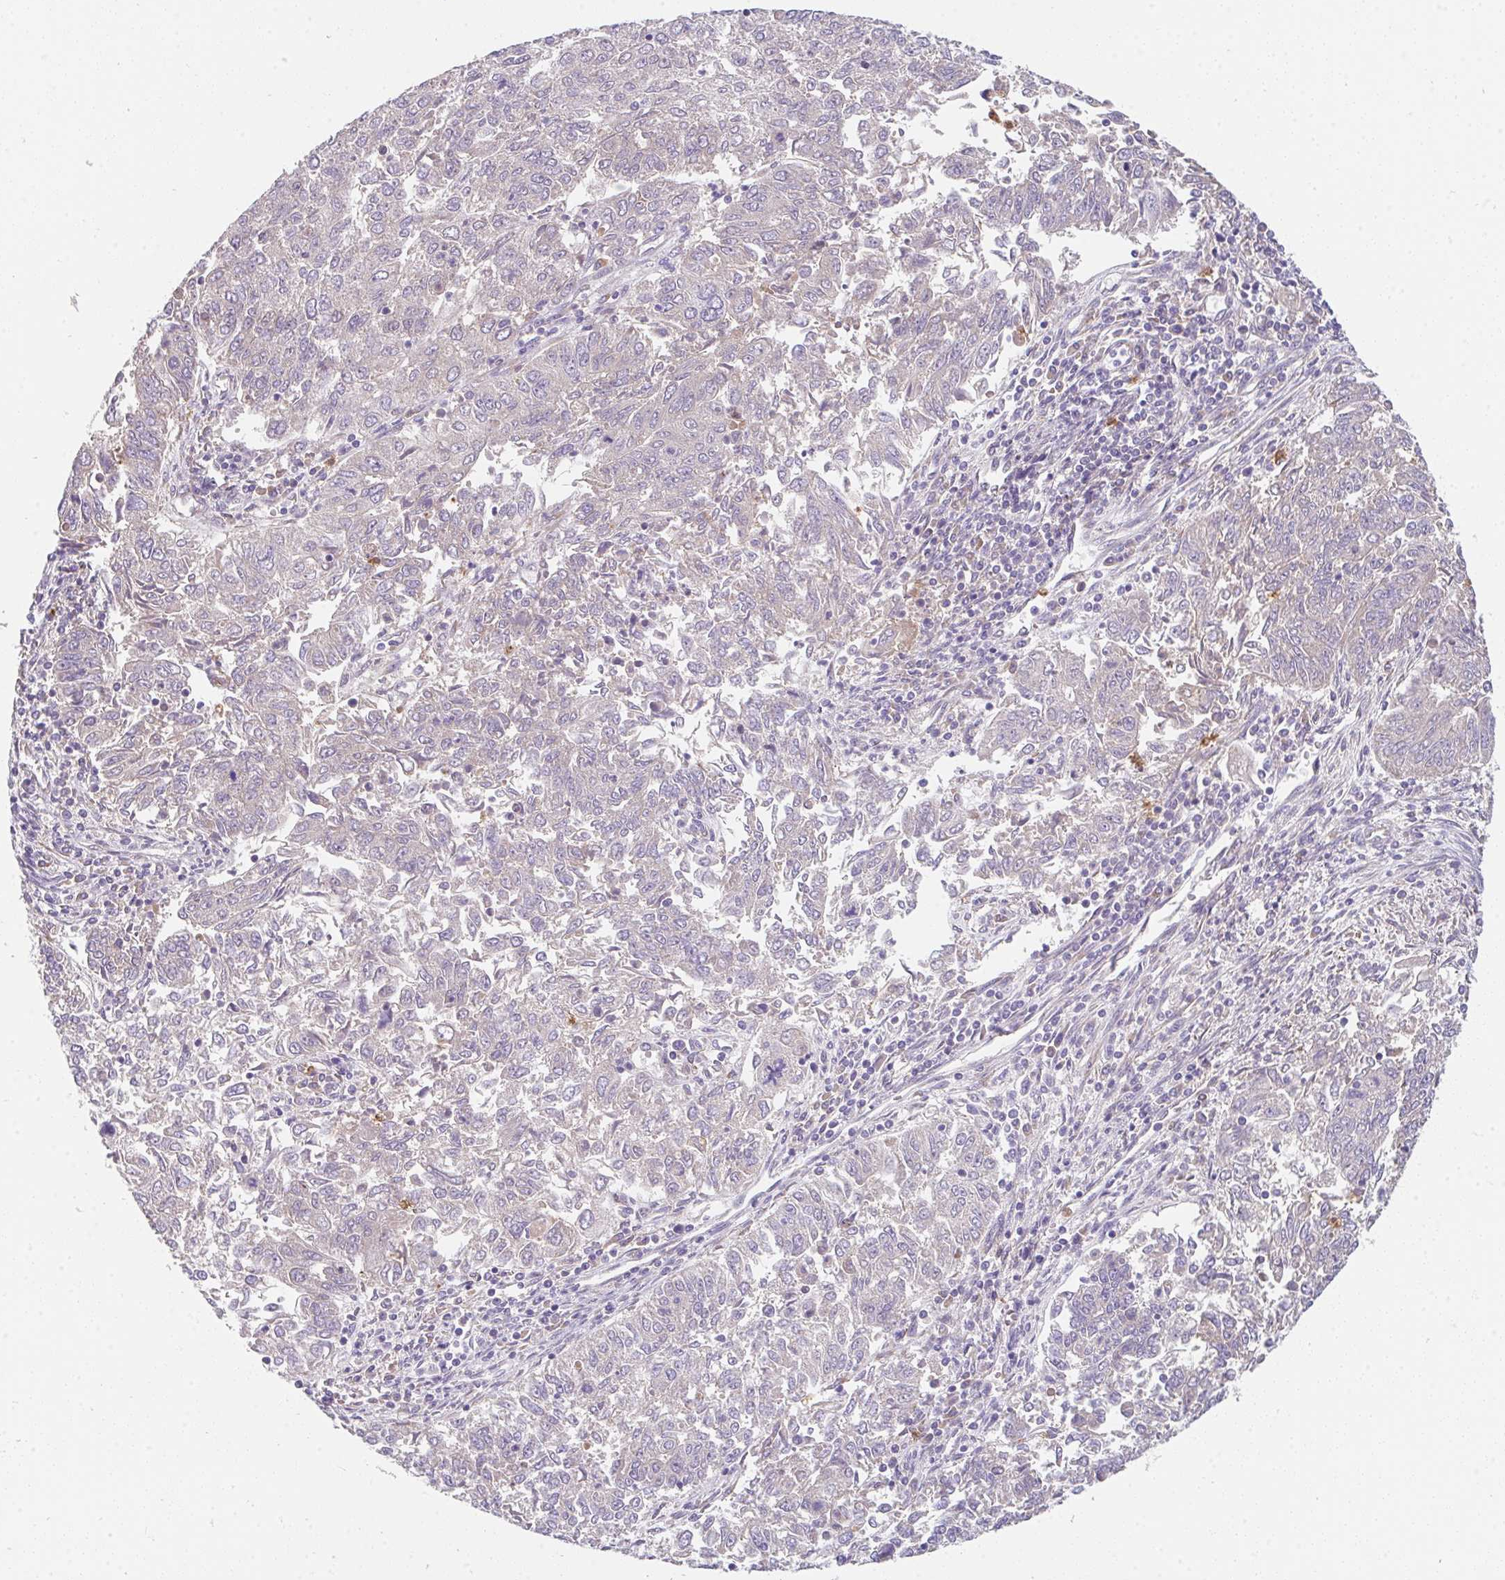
{"staining": {"intensity": "negative", "quantity": "none", "location": "none"}, "tissue": "endometrial cancer", "cell_type": "Tumor cells", "image_type": "cancer", "snomed": [{"axis": "morphology", "description": "Adenocarcinoma, NOS"}, {"axis": "topography", "description": "Endometrium"}], "caption": "A photomicrograph of endometrial cancer stained for a protein shows no brown staining in tumor cells.", "gene": "TSPAN31", "patient": {"sex": "female", "age": 42}}